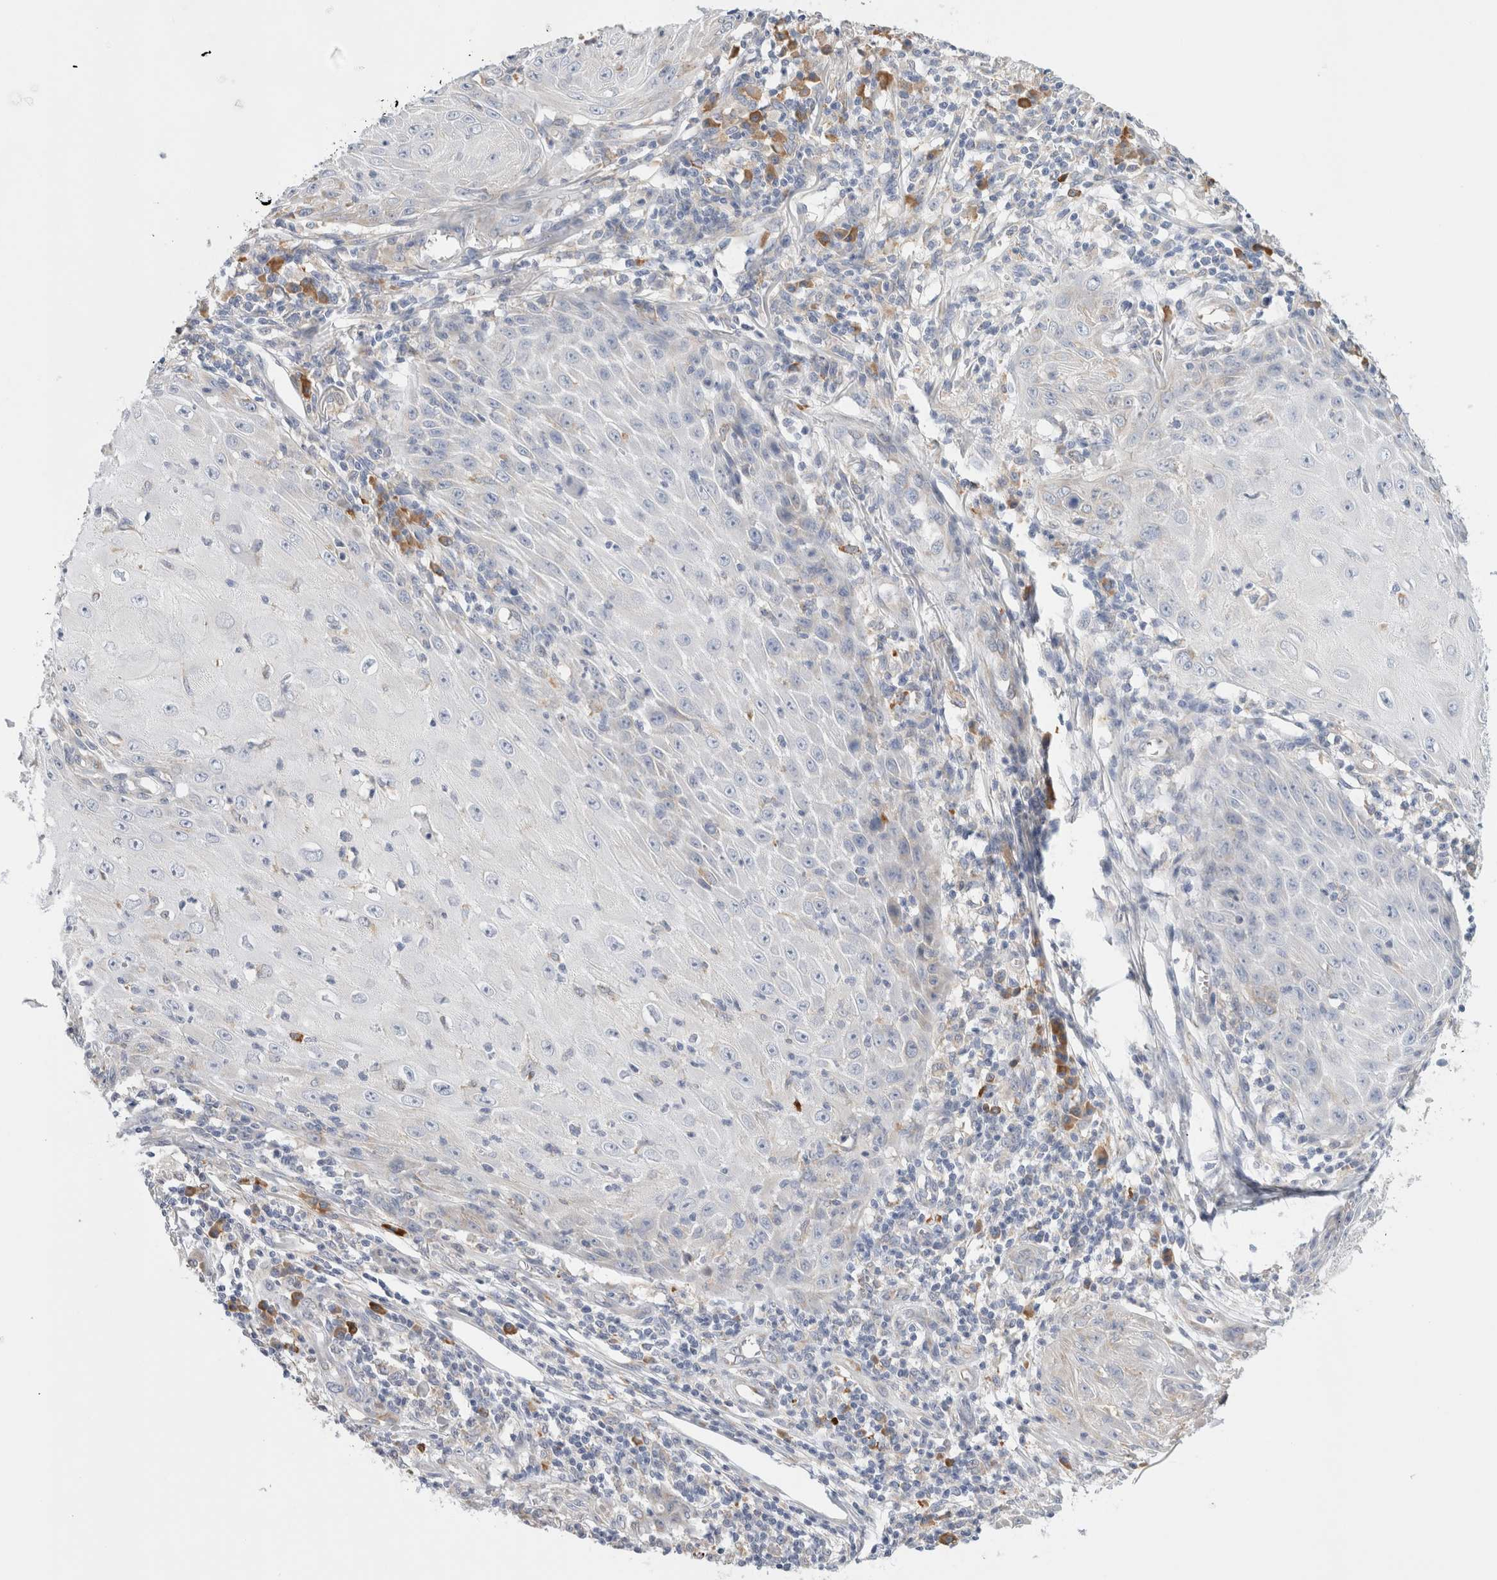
{"staining": {"intensity": "negative", "quantity": "none", "location": "none"}, "tissue": "skin cancer", "cell_type": "Tumor cells", "image_type": "cancer", "snomed": [{"axis": "morphology", "description": "Squamous cell carcinoma, NOS"}, {"axis": "topography", "description": "Skin"}], "caption": "Immunohistochemical staining of human skin cancer (squamous cell carcinoma) displays no significant positivity in tumor cells. (Stains: DAB (3,3'-diaminobenzidine) immunohistochemistry with hematoxylin counter stain, Microscopy: brightfield microscopy at high magnification).", "gene": "CSK", "patient": {"sex": "female", "age": 73}}